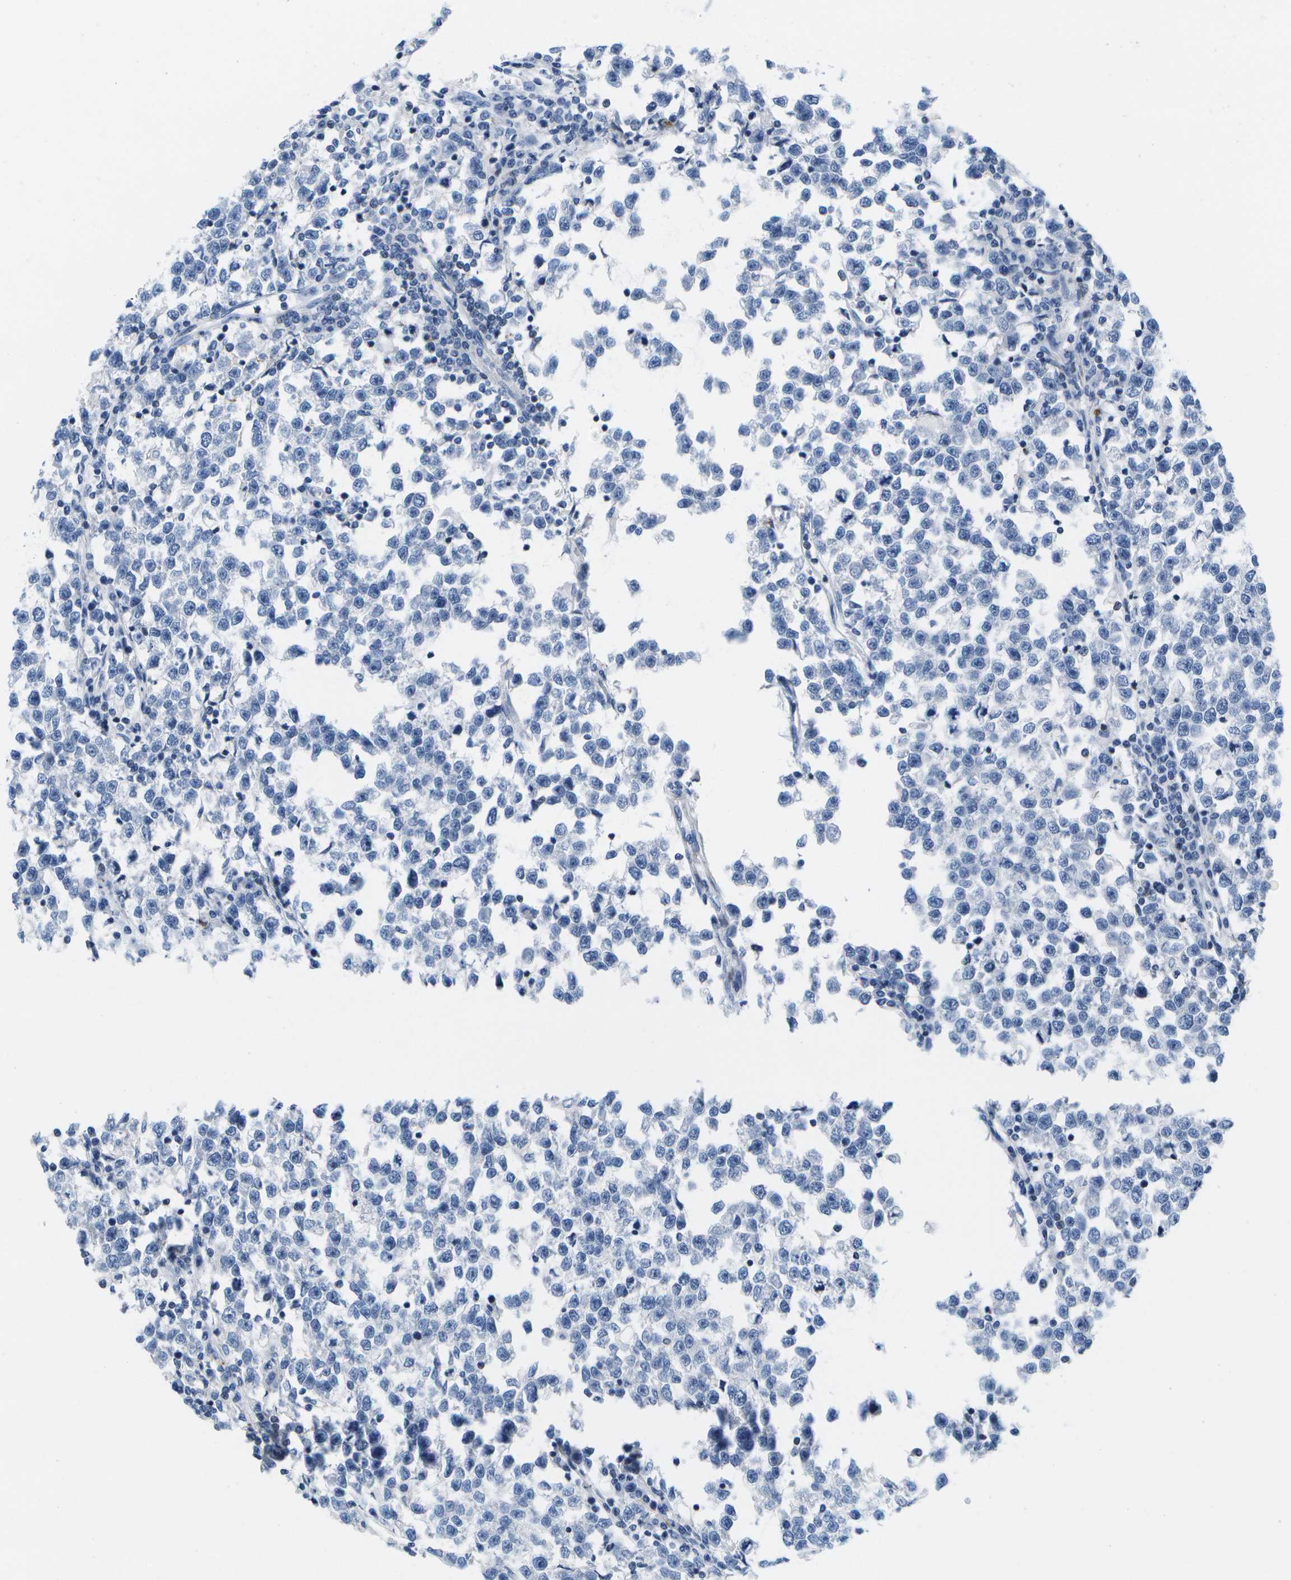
{"staining": {"intensity": "negative", "quantity": "none", "location": "none"}, "tissue": "testis cancer", "cell_type": "Tumor cells", "image_type": "cancer", "snomed": [{"axis": "morphology", "description": "Normal tissue, NOS"}, {"axis": "morphology", "description": "Seminoma, NOS"}, {"axis": "topography", "description": "Testis"}], "caption": "Immunohistochemical staining of human seminoma (testis) exhibits no significant positivity in tumor cells.", "gene": "ADGRG6", "patient": {"sex": "male", "age": 43}}